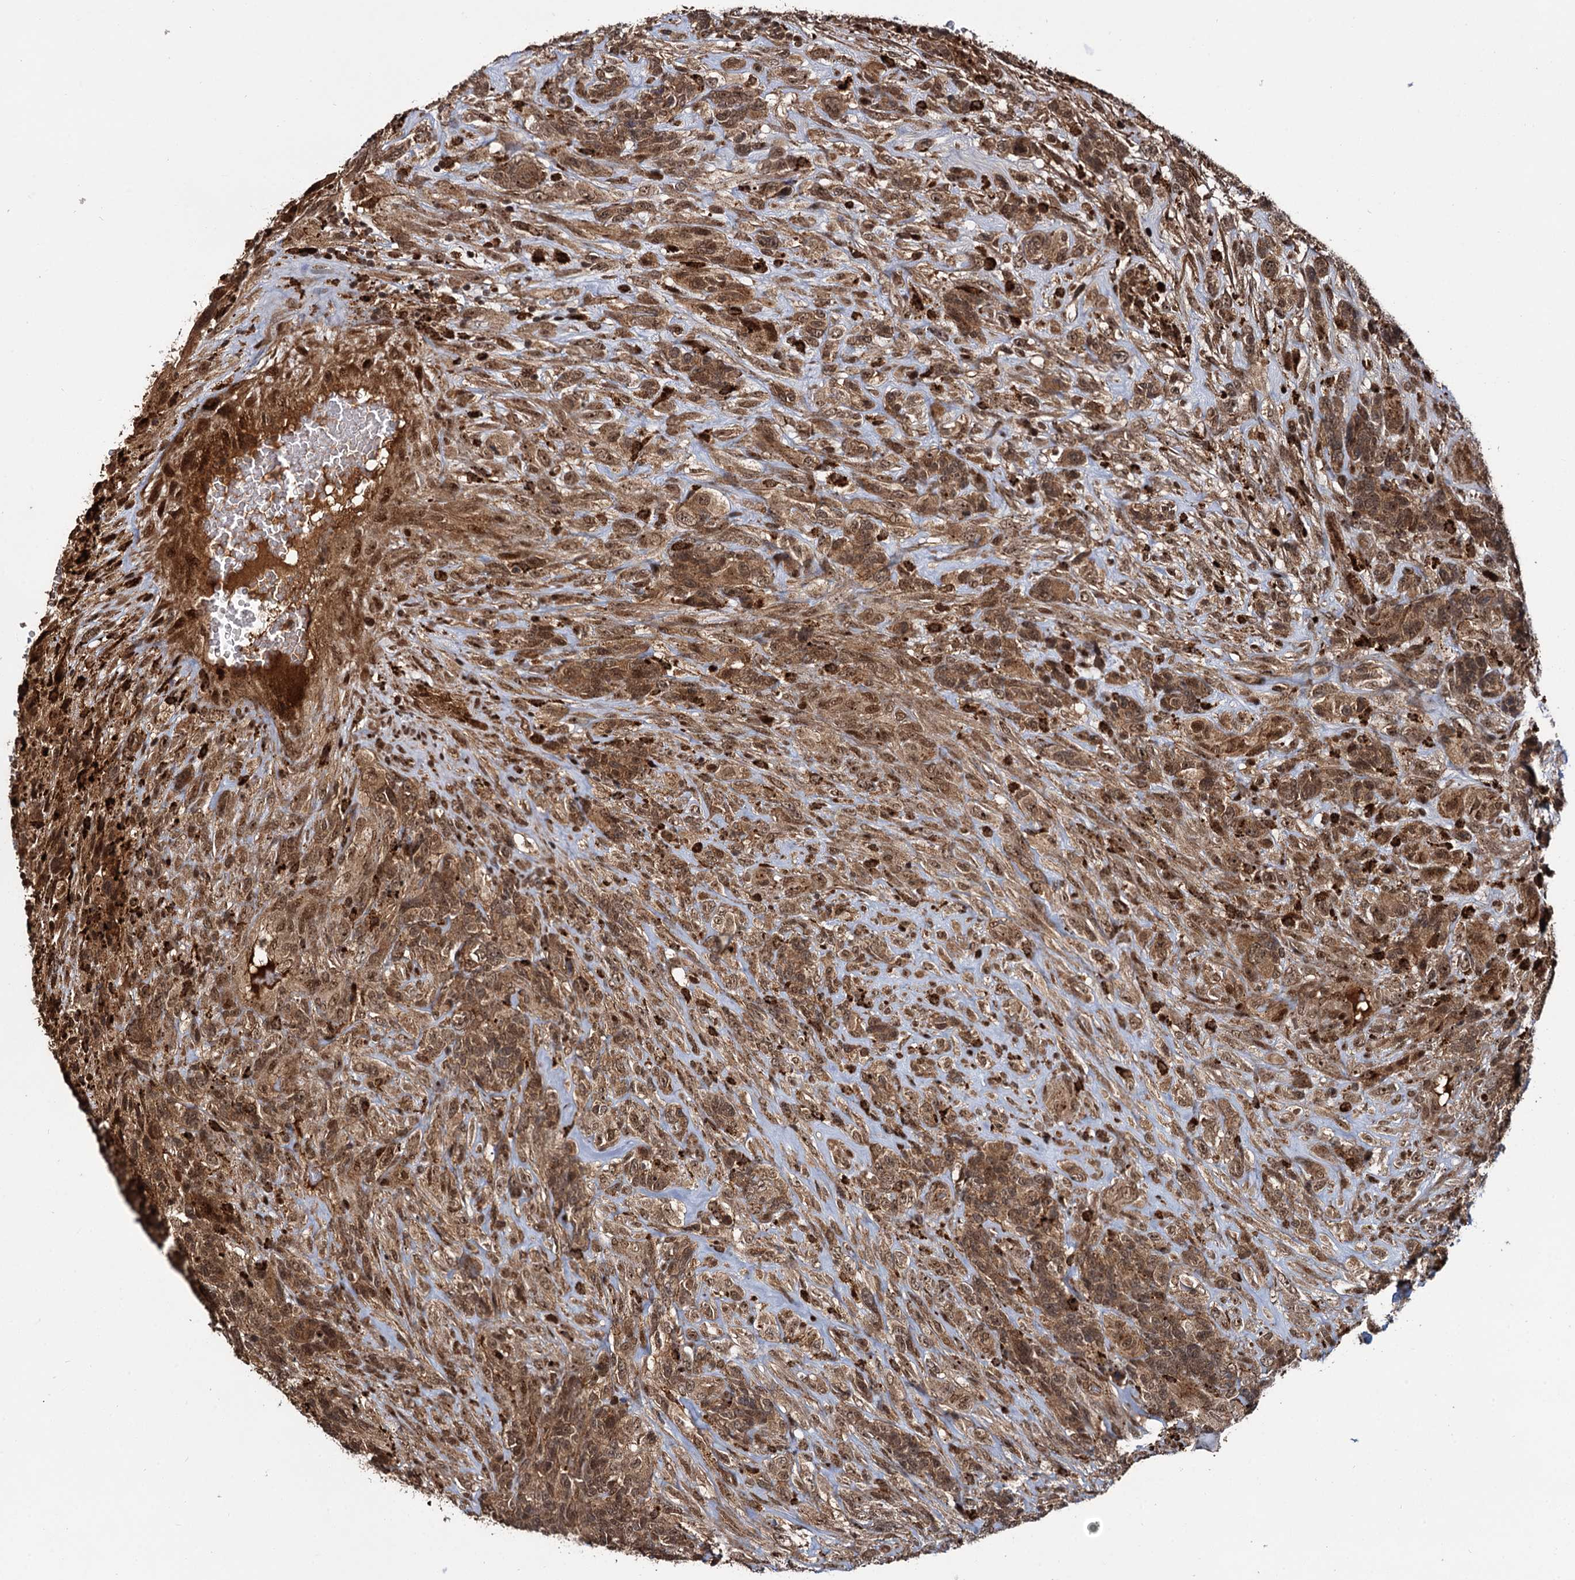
{"staining": {"intensity": "moderate", "quantity": ">75%", "location": "cytoplasmic/membranous,nuclear"}, "tissue": "glioma", "cell_type": "Tumor cells", "image_type": "cancer", "snomed": [{"axis": "morphology", "description": "Glioma, malignant, High grade"}, {"axis": "topography", "description": "Brain"}], "caption": "Immunohistochemical staining of human glioma exhibits moderate cytoplasmic/membranous and nuclear protein positivity in about >75% of tumor cells. The staining was performed using DAB (3,3'-diaminobenzidine), with brown indicating positive protein expression. Nuclei are stained blue with hematoxylin.", "gene": "CEP192", "patient": {"sex": "male", "age": 61}}